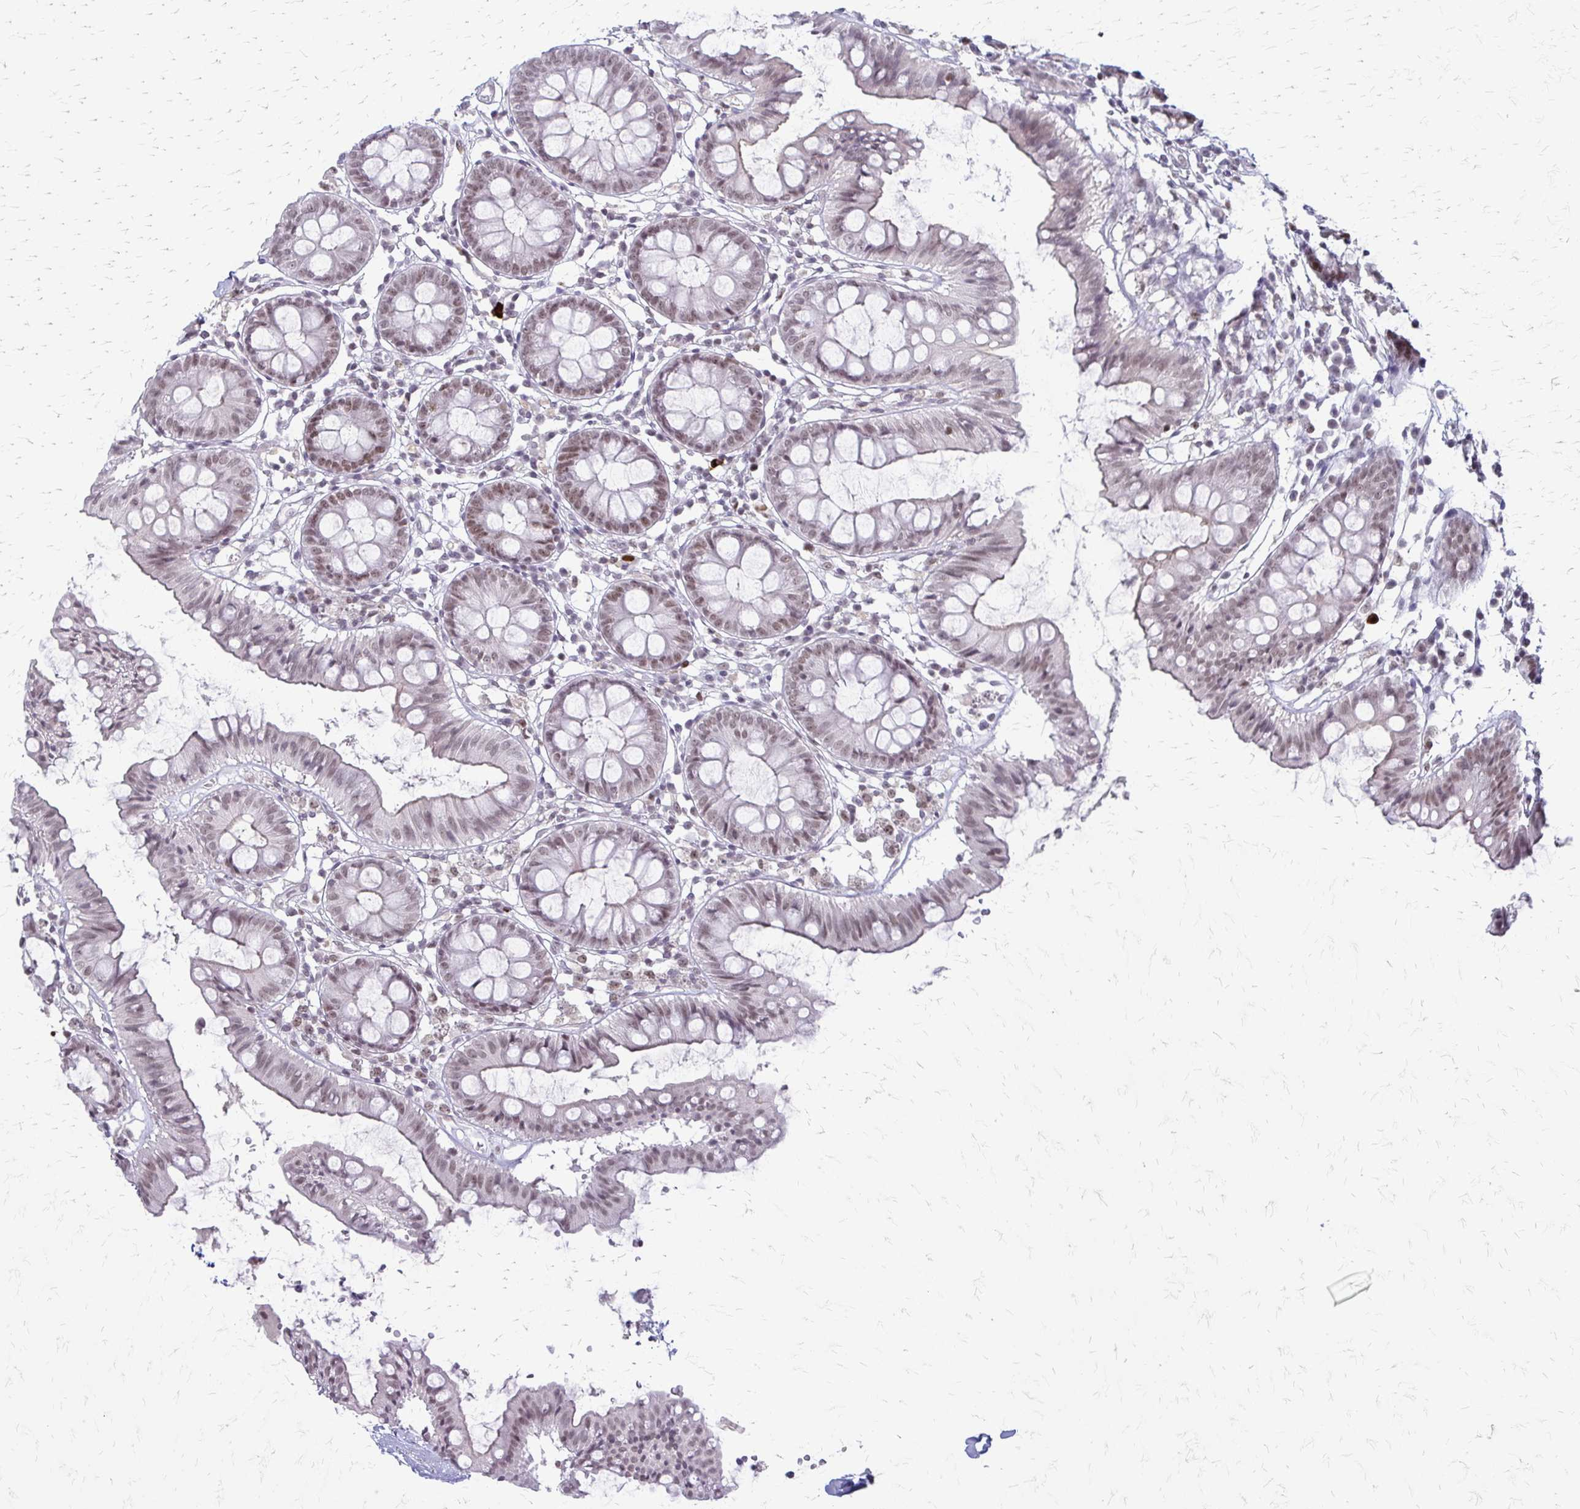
{"staining": {"intensity": "negative", "quantity": "none", "location": "none"}, "tissue": "colon", "cell_type": "Endothelial cells", "image_type": "normal", "snomed": [{"axis": "morphology", "description": "Normal tissue, NOS"}, {"axis": "topography", "description": "Colon"}], "caption": "Unremarkable colon was stained to show a protein in brown. There is no significant expression in endothelial cells. Brightfield microscopy of immunohistochemistry stained with DAB (brown) and hematoxylin (blue), captured at high magnification.", "gene": "EED", "patient": {"sex": "female", "age": 84}}